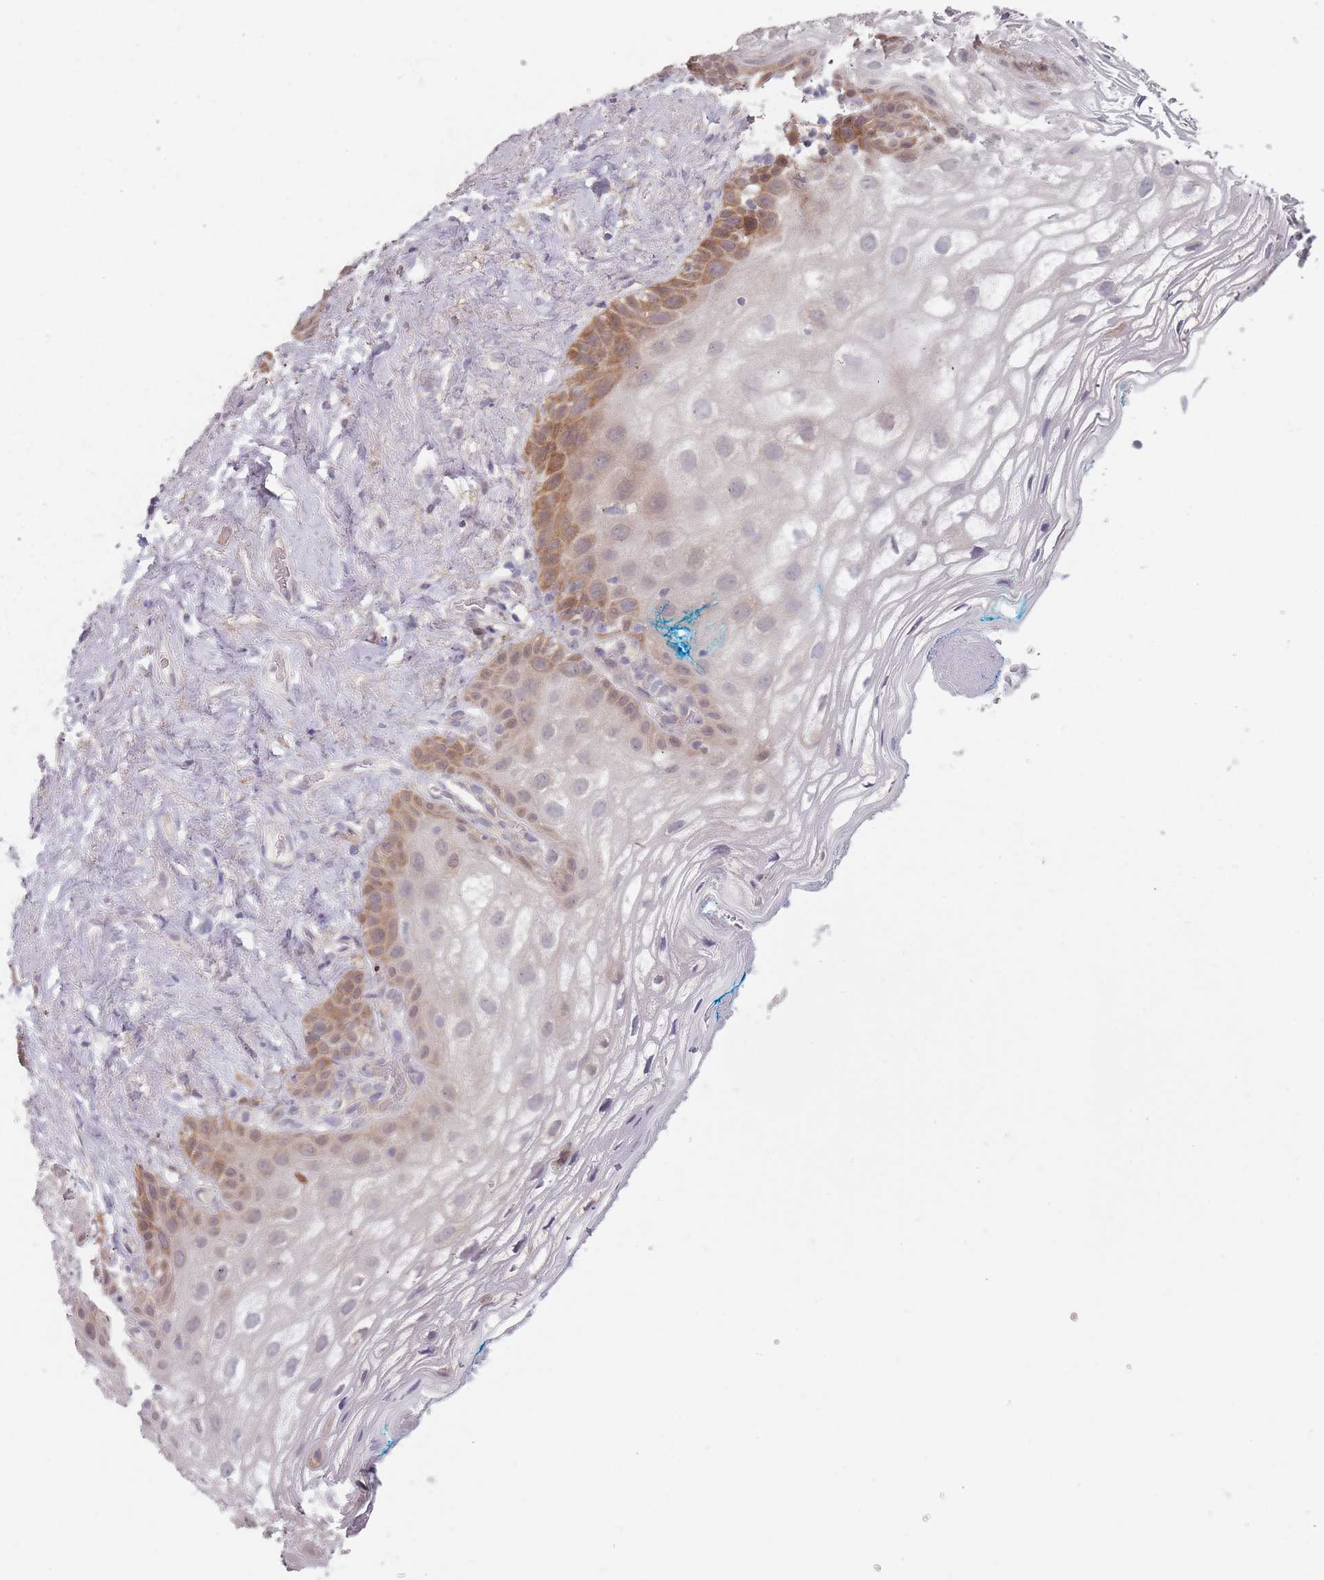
{"staining": {"intensity": "moderate", "quantity": "25%-75%", "location": "cytoplasmic/membranous"}, "tissue": "vagina", "cell_type": "Squamous epithelial cells", "image_type": "normal", "snomed": [{"axis": "morphology", "description": "Normal tissue, NOS"}, {"axis": "topography", "description": "Vagina"}], "caption": "The histopathology image demonstrates a brown stain indicating the presence of a protein in the cytoplasmic/membranous of squamous epithelial cells in vagina.", "gene": "NAXE", "patient": {"sex": "female", "age": 68}}